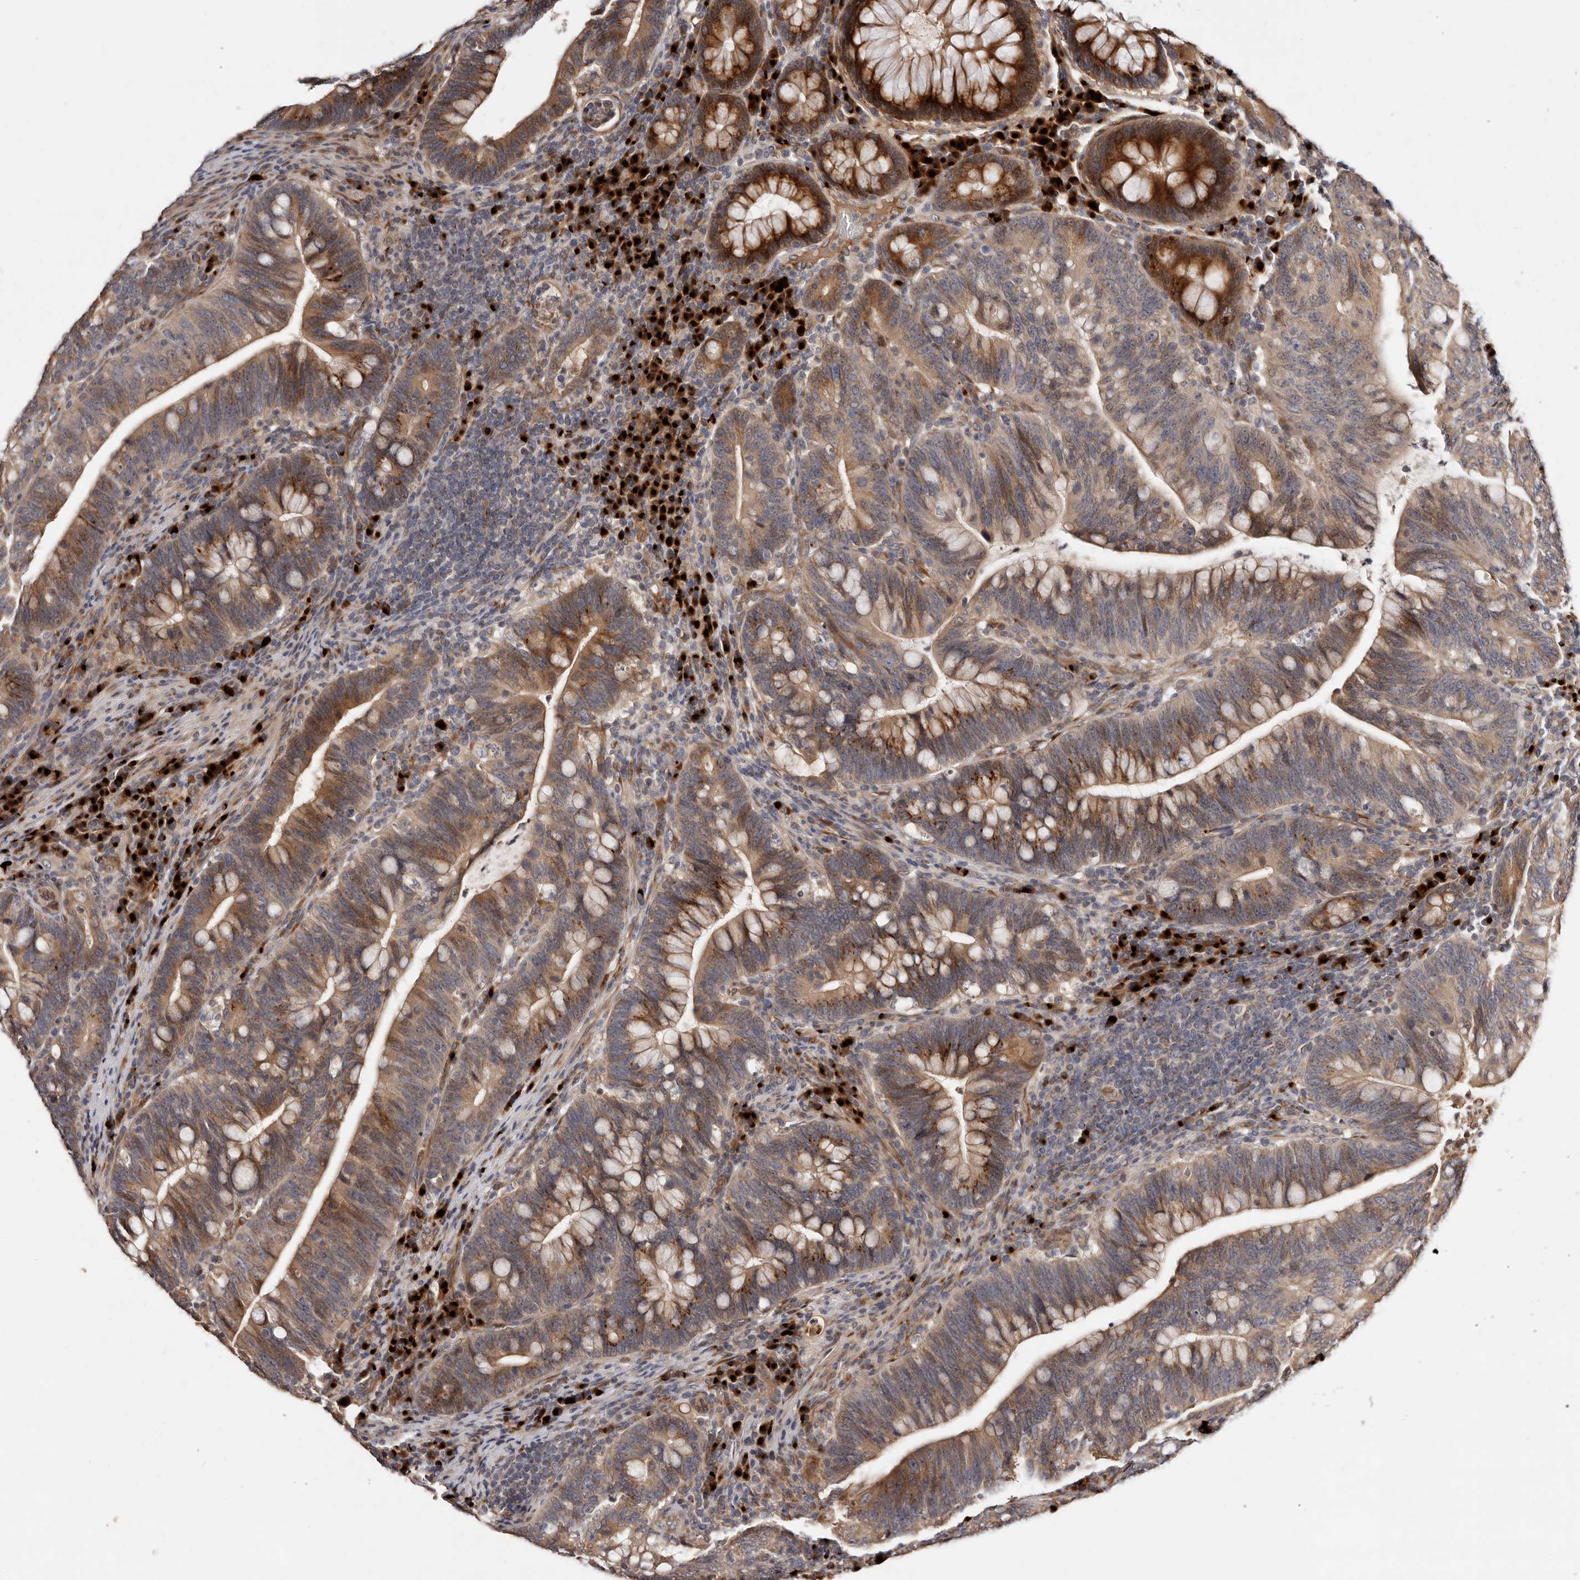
{"staining": {"intensity": "strong", "quantity": ">75%", "location": "cytoplasmic/membranous"}, "tissue": "colorectal cancer", "cell_type": "Tumor cells", "image_type": "cancer", "snomed": [{"axis": "morphology", "description": "Adenocarcinoma, NOS"}, {"axis": "topography", "description": "Colon"}], "caption": "Immunohistochemical staining of human adenocarcinoma (colorectal) exhibits high levels of strong cytoplasmic/membranous staining in about >75% of tumor cells.", "gene": "DACT2", "patient": {"sex": "female", "age": 66}}